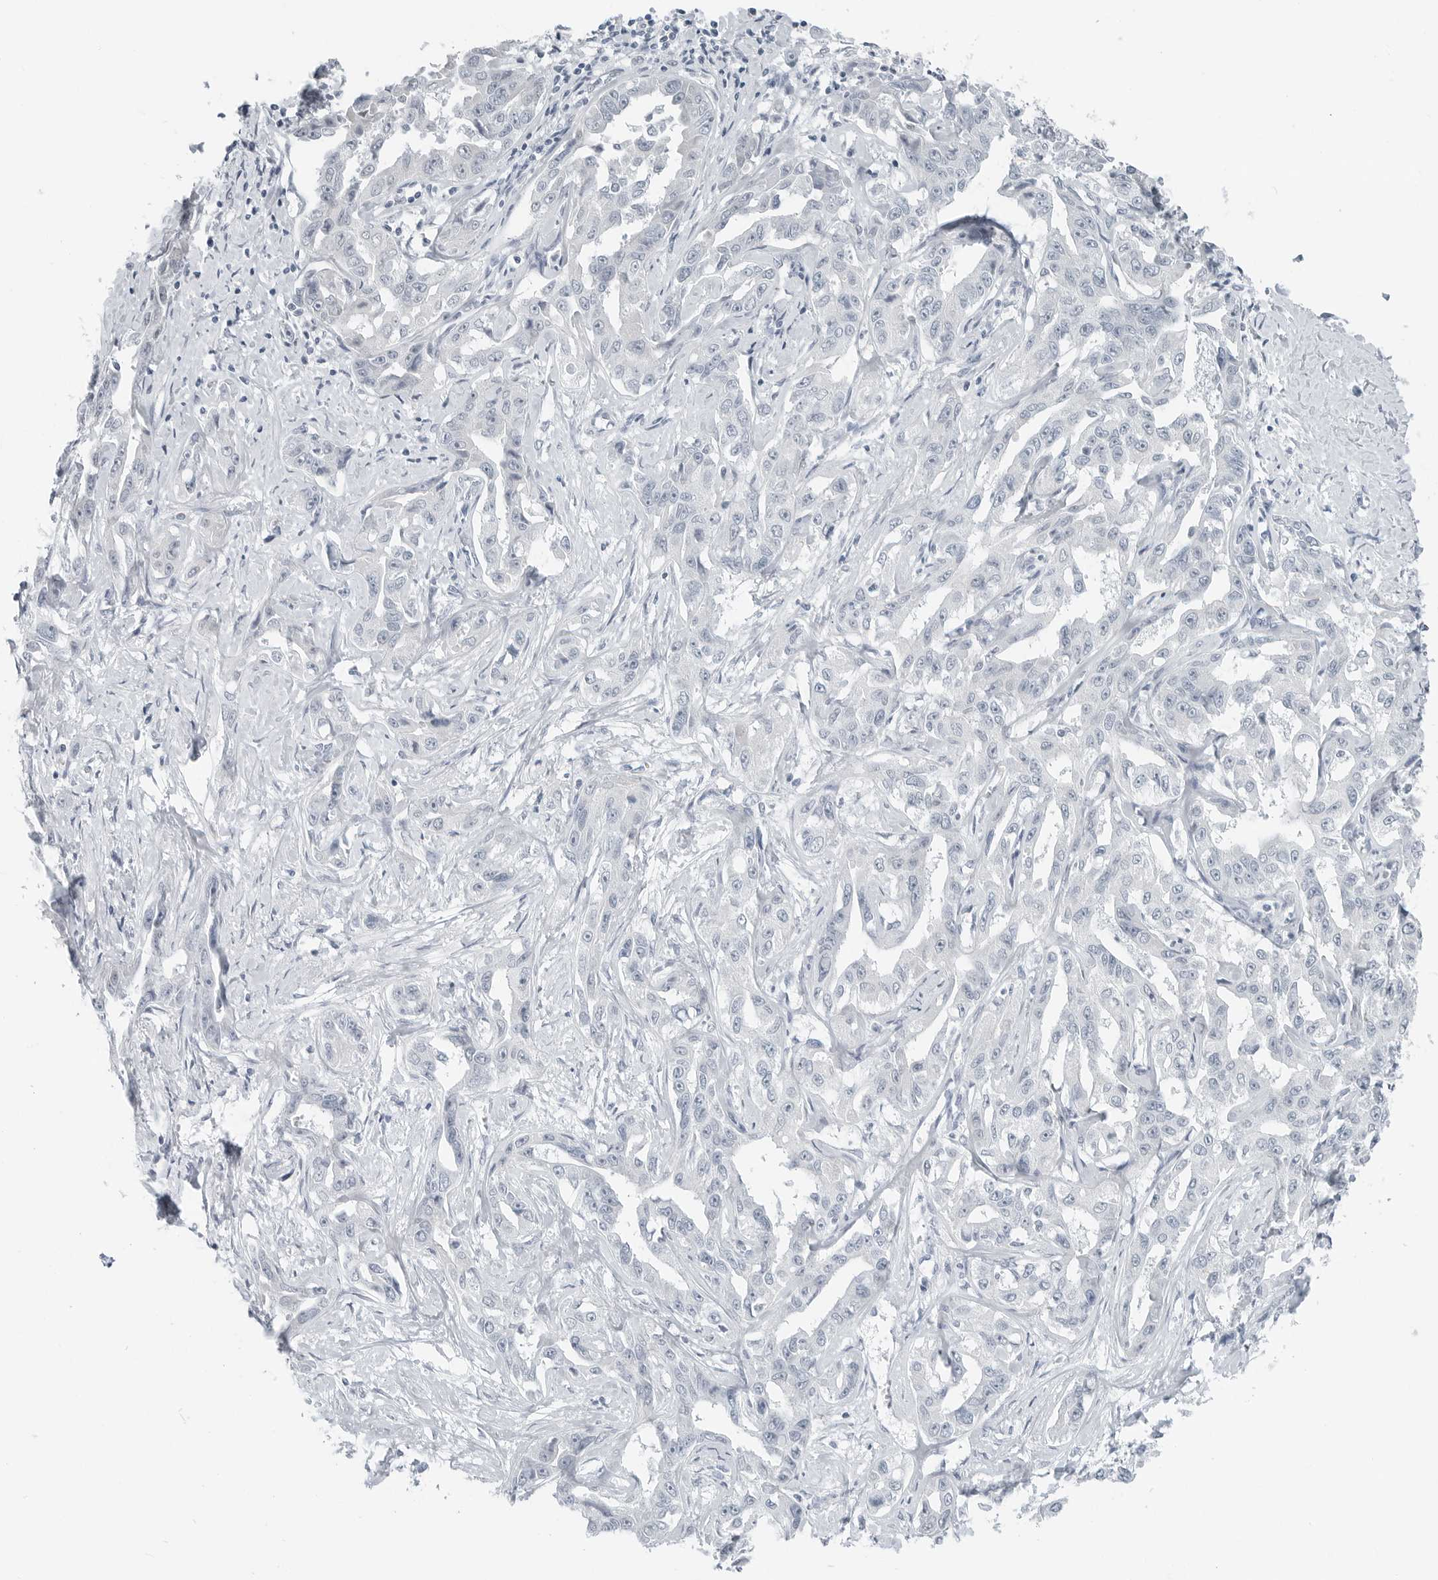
{"staining": {"intensity": "negative", "quantity": "none", "location": "none"}, "tissue": "liver cancer", "cell_type": "Tumor cells", "image_type": "cancer", "snomed": [{"axis": "morphology", "description": "Cholangiocarcinoma"}, {"axis": "topography", "description": "Liver"}], "caption": "Photomicrograph shows no protein expression in tumor cells of liver cholangiocarcinoma tissue. The staining is performed using DAB brown chromogen with nuclei counter-stained in using hematoxylin.", "gene": "XIRP1", "patient": {"sex": "male", "age": 59}}